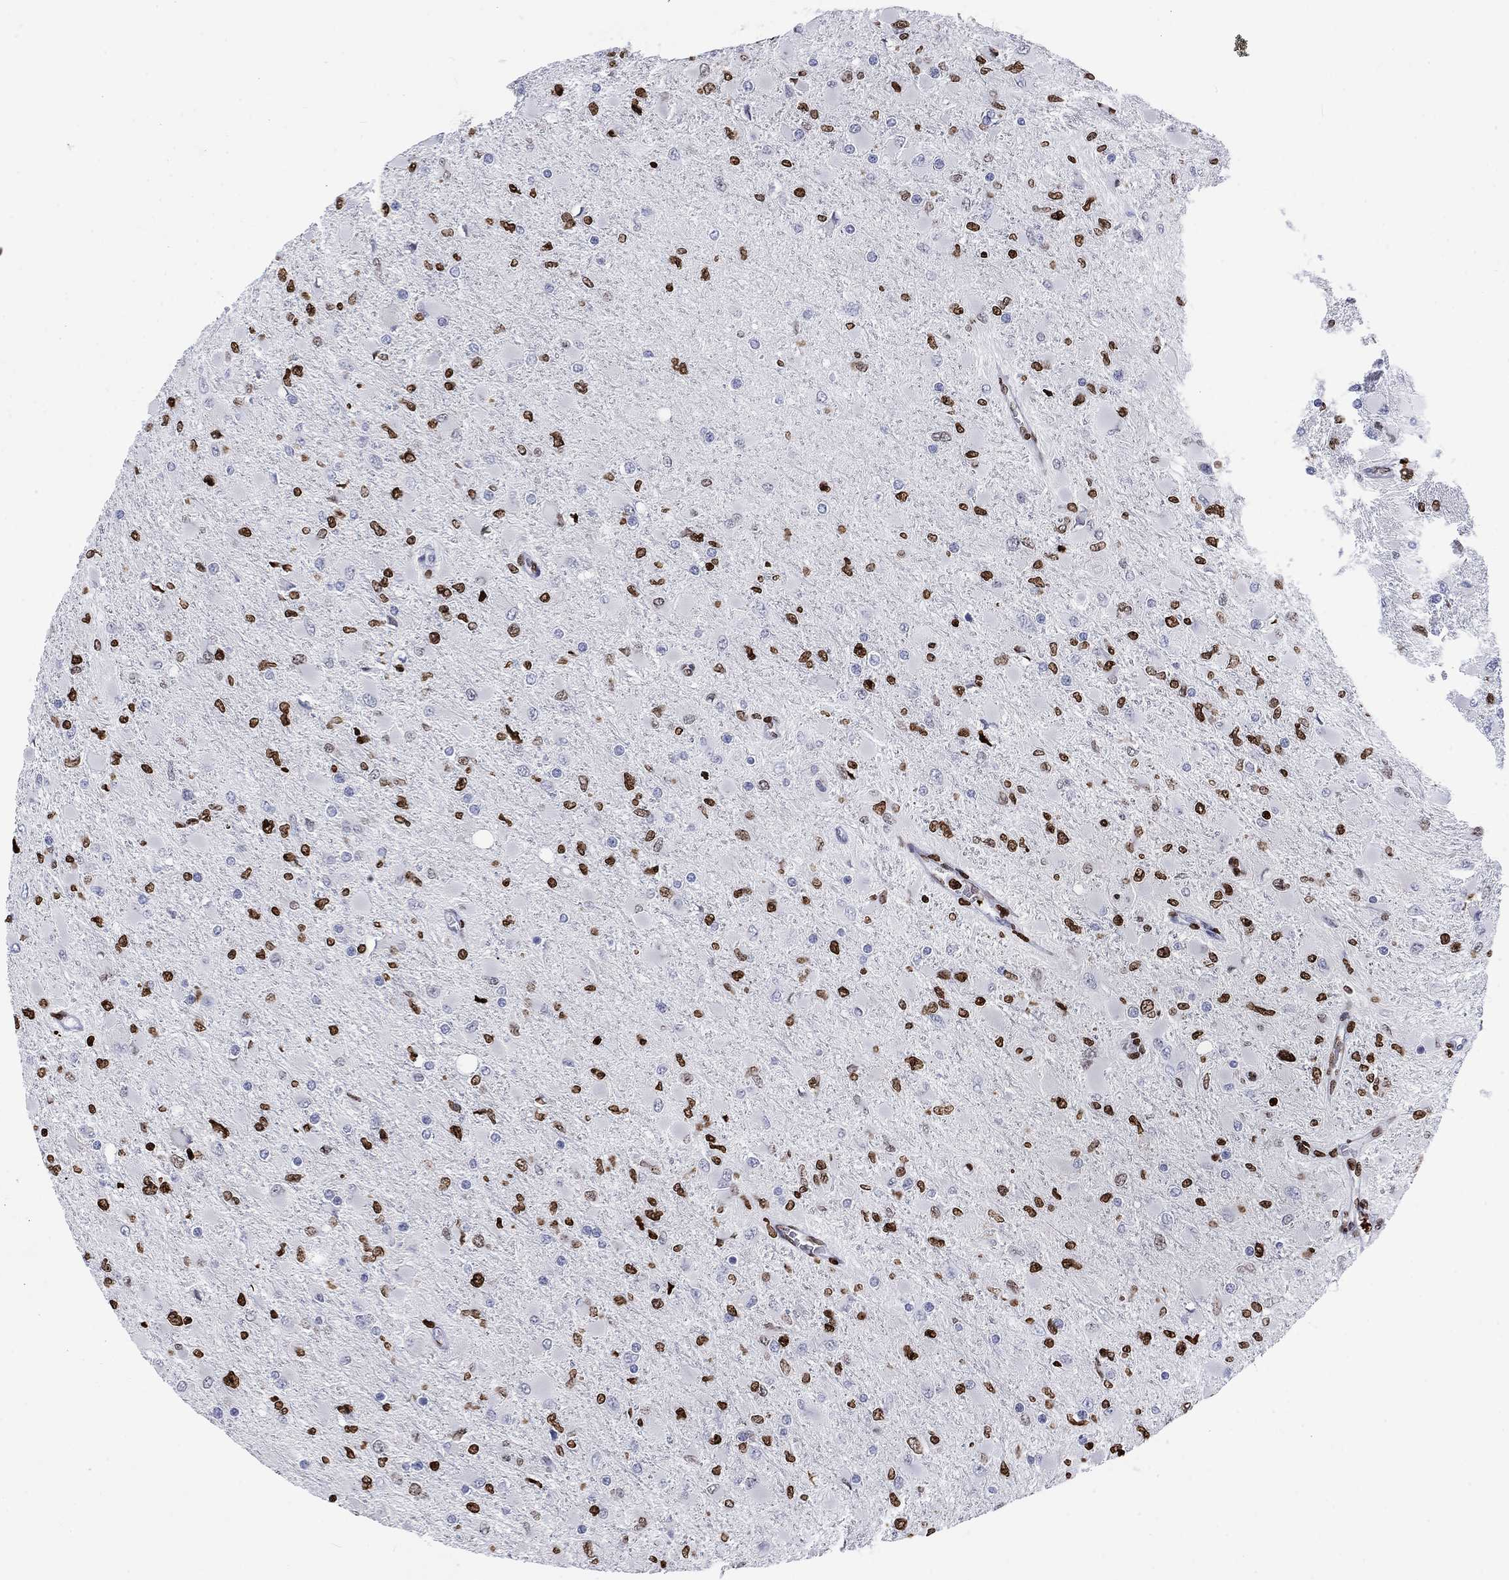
{"staining": {"intensity": "strong", "quantity": "25%-75%", "location": "nuclear"}, "tissue": "glioma", "cell_type": "Tumor cells", "image_type": "cancer", "snomed": [{"axis": "morphology", "description": "Glioma, malignant, High grade"}, {"axis": "topography", "description": "Cerebral cortex"}], "caption": "Protein staining reveals strong nuclear expression in about 25%-75% of tumor cells in high-grade glioma (malignant).", "gene": "H1-5", "patient": {"sex": "female", "age": 36}}